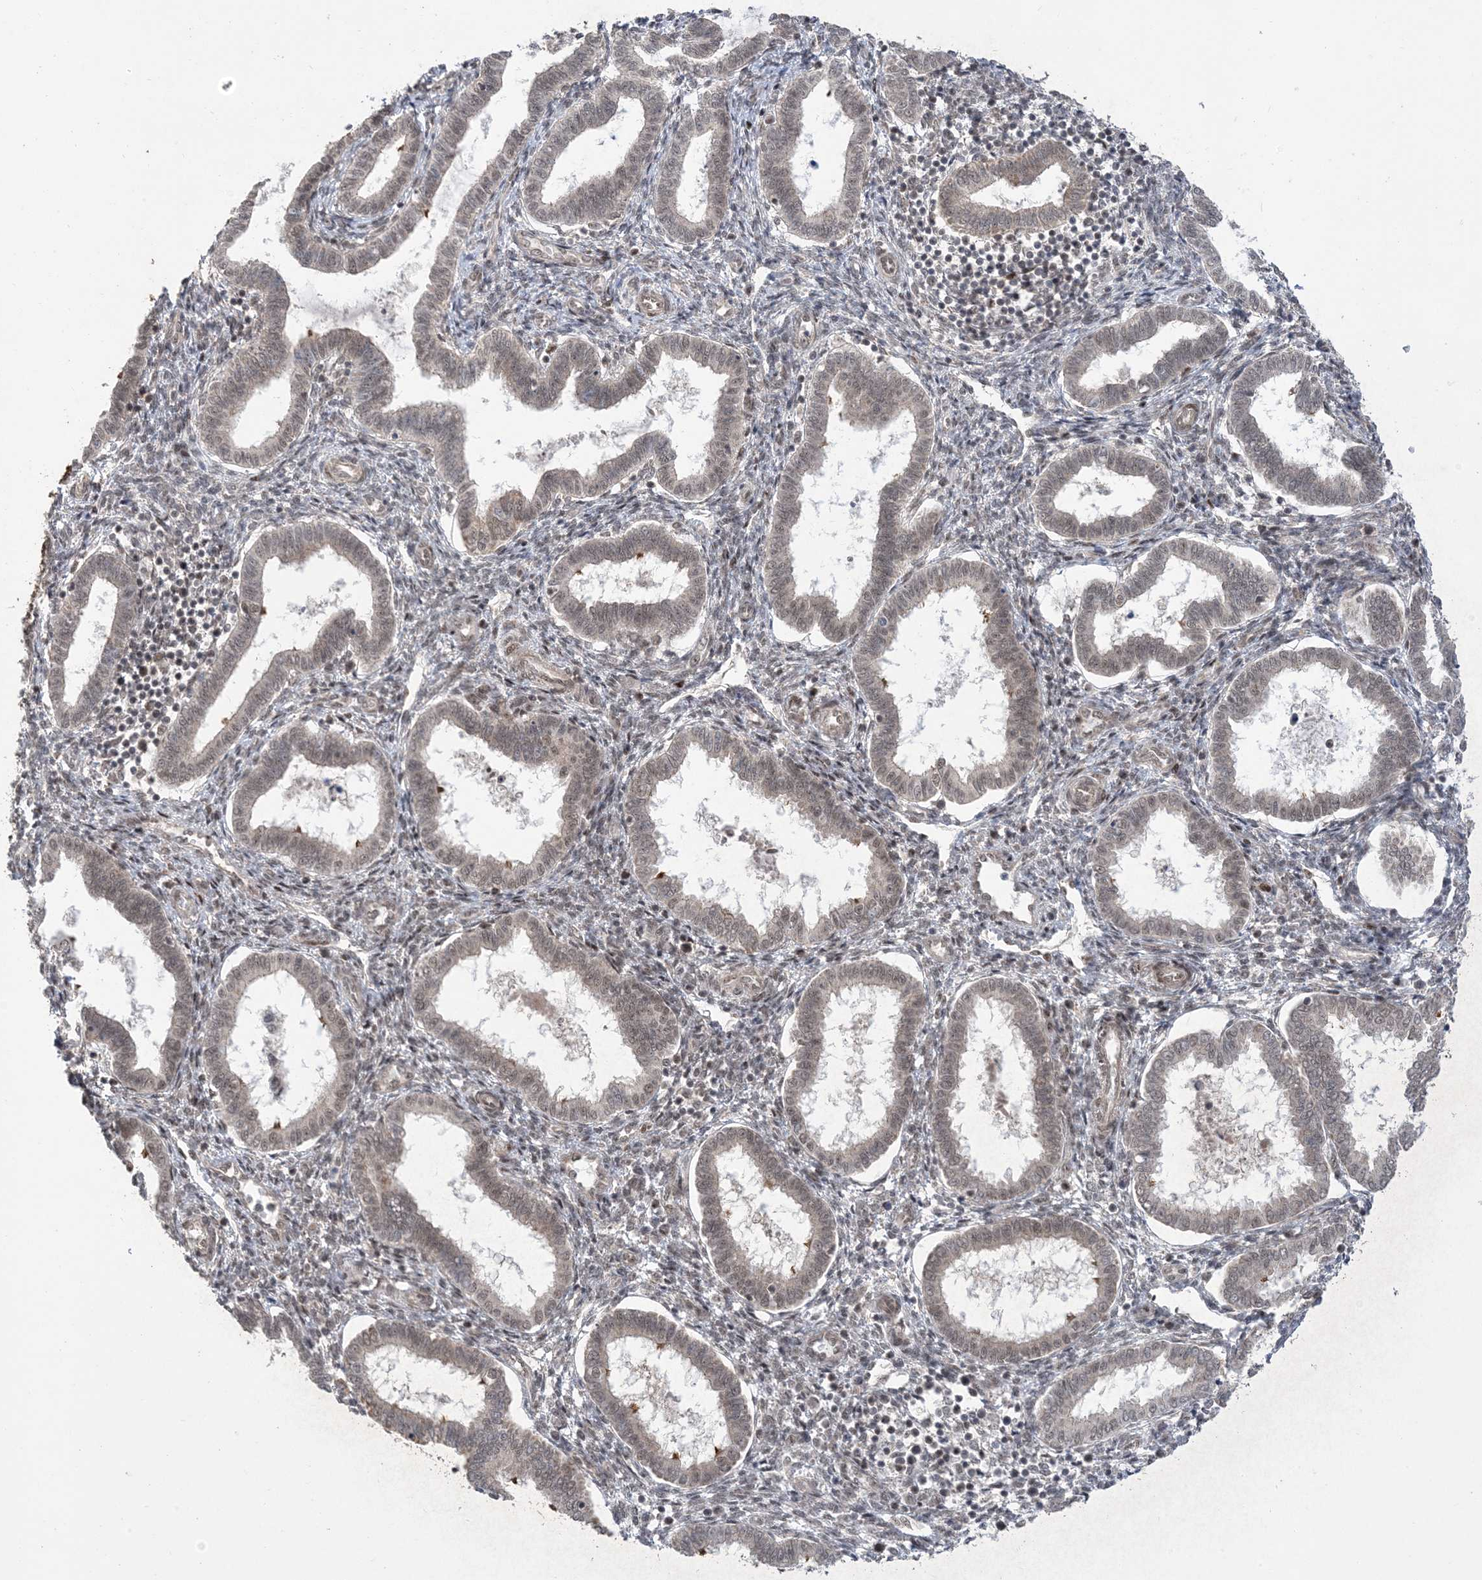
{"staining": {"intensity": "moderate", "quantity": "<25%", "location": "cytoplasmic/membranous,nuclear"}, "tissue": "endometrium", "cell_type": "Cells in endometrial stroma", "image_type": "normal", "snomed": [{"axis": "morphology", "description": "Normal tissue, NOS"}, {"axis": "topography", "description": "Endometrium"}], "caption": "Immunohistochemical staining of normal endometrium shows <25% levels of moderate cytoplasmic/membranous,nuclear protein staining in about <25% of cells in endometrial stroma. (Stains: DAB in brown, nuclei in blue, Microscopy: brightfield microscopy at high magnification).", "gene": "FAM9B", "patient": {"sex": "female", "age": 24}}